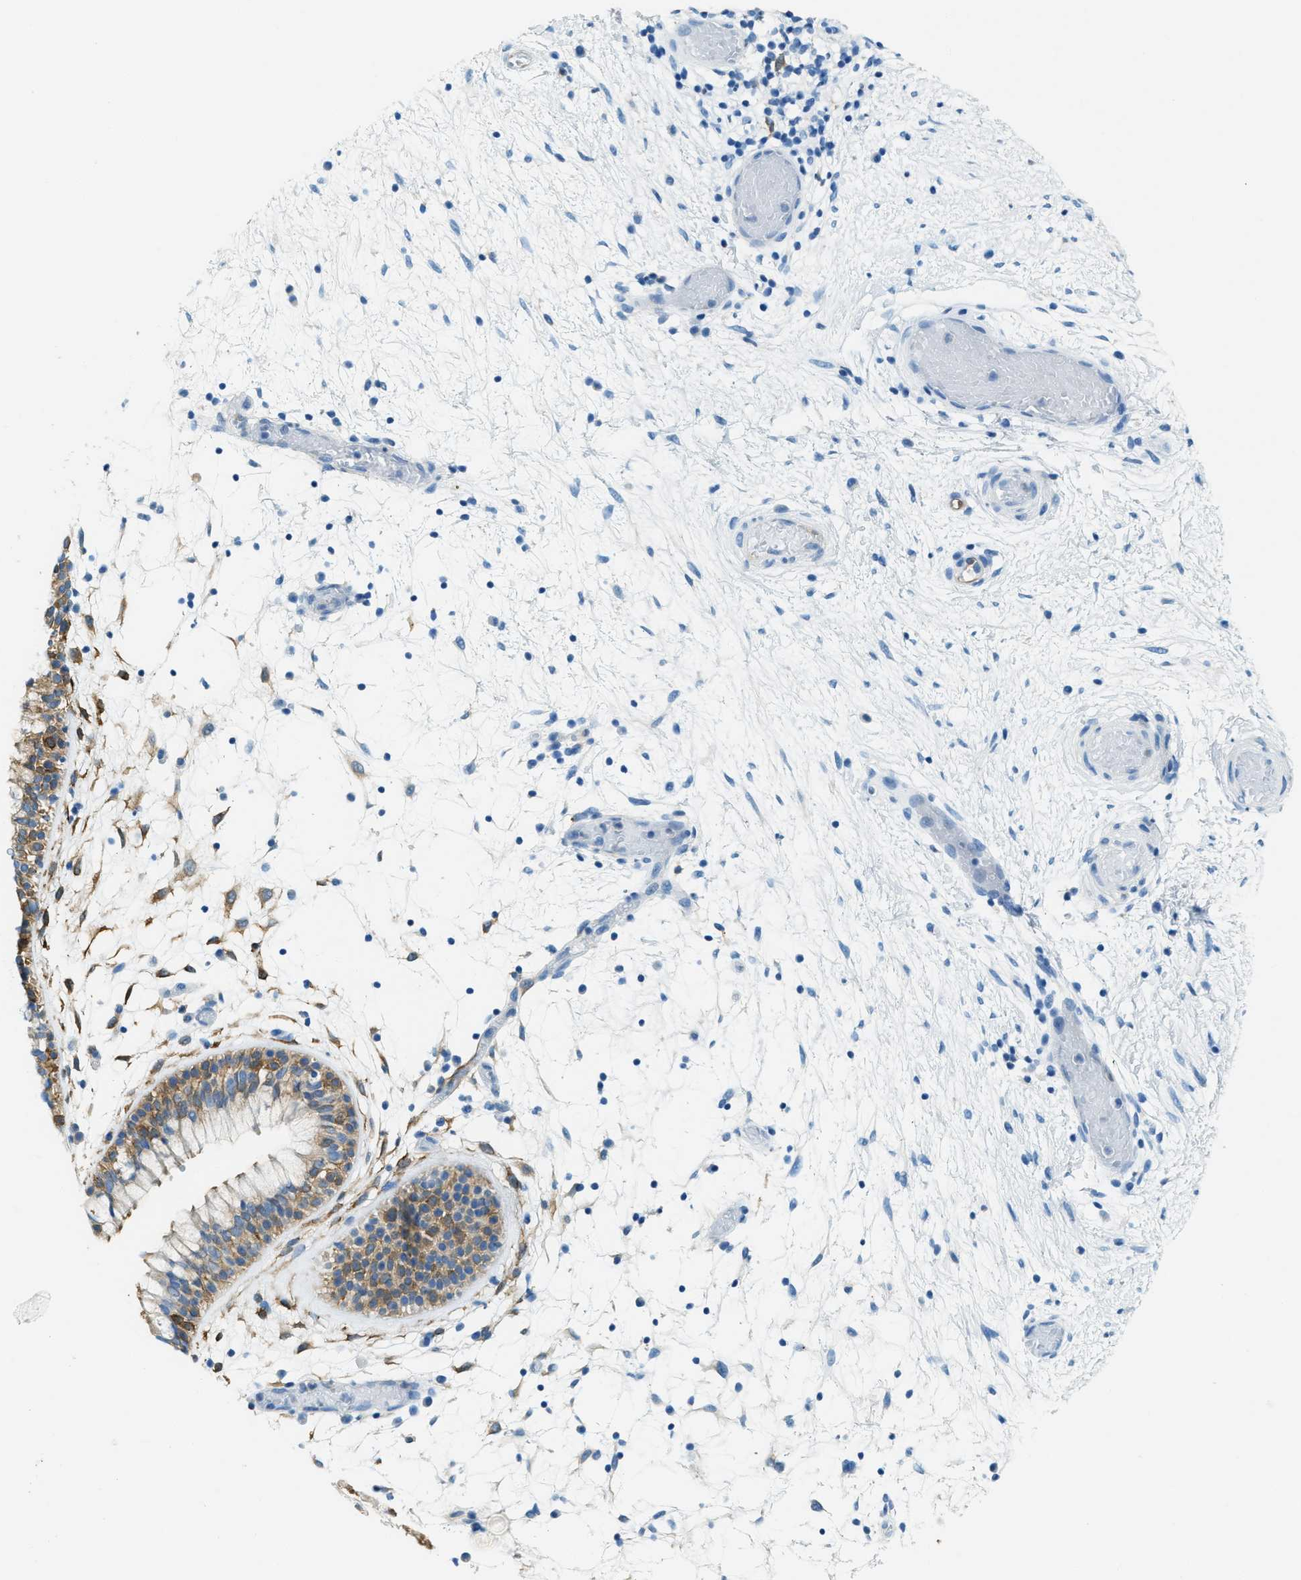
{"staining": {"intensity": "moderate", "quantity": "25%-75%", "location": "cytoplasmic/membranous"}, "tissue": "nasopharynx", "cell_type": "Respiratory epithelial cells", "image_type": "normal", "snomed": [{"axis": "morphology", "description": "Normal tissue, NOS"}, {"axis": "morphology", "description": "Inflammation, NOS"}, {"axis": "topography", "description": "Nasopharynx"}], "caption": "Unremarkable nasopharynx was stained to show a protein in brown. There is medium levels of moderate cytoplasmic/membranous positivity in approximately 25%-75% of respiratory epithelial cells. (Brightfield microscopy of DAB IHC at high magnification).", "gene": "MATCAP2", "patient": {"sex": "male", "age": 48}}